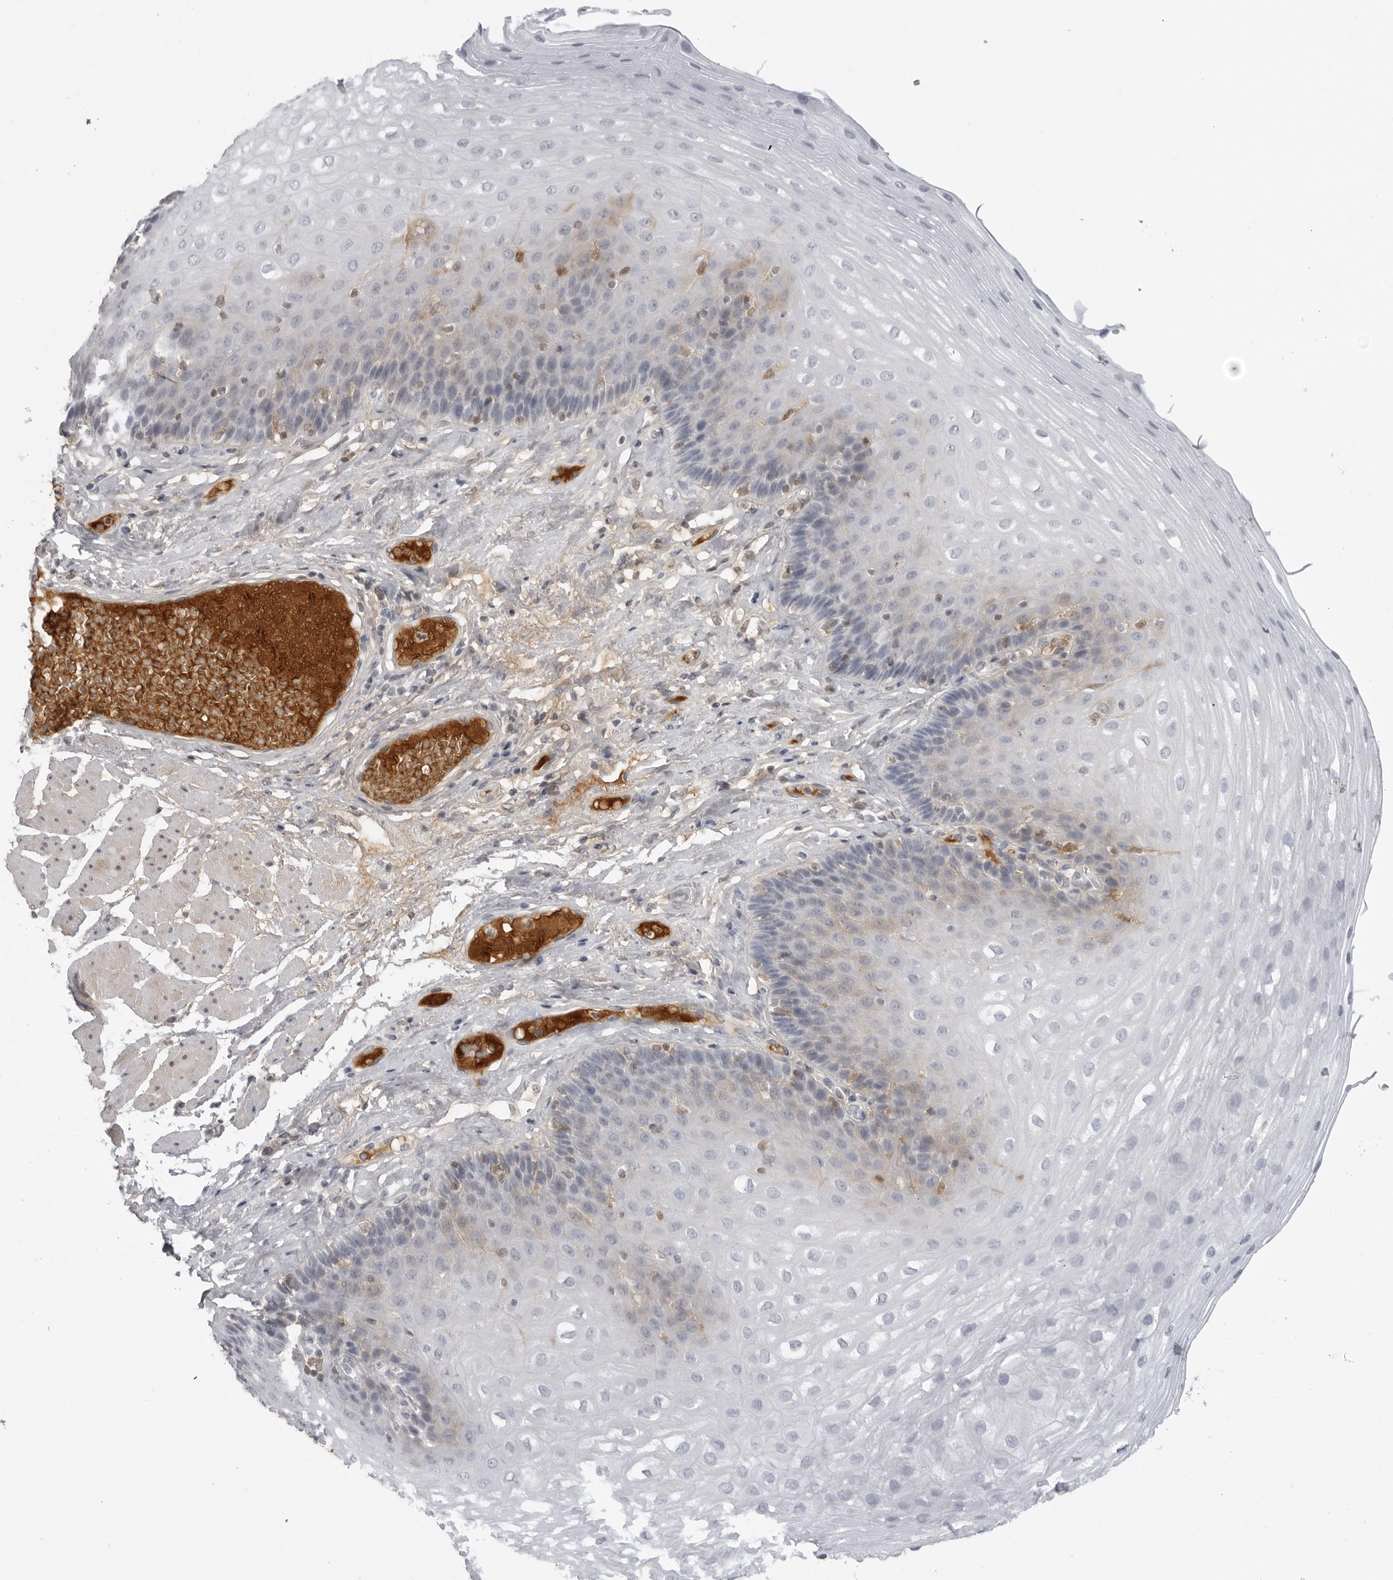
{"staining": {"intensity": "weak", "quantity": "<25%", "location": "cytoplasmic/membranous"}, "tissue": "esophagus", "cell_type": "Squamous epithelial cells", "image_type": "normal", "snomed": [{"axis": "morphology", "description": "Normal tissue, NOS"}, {"axis": "topography", "description": "Esophagus"}], "caption": "IHC micrograph of unremarkable esophagus: esophagus stained with DAB reveals no significant protein staining in squamous epithelial cells. Brightfield microscopy of IHC stained with DAB (brown) and hematoxylin (blue), captured at high magnification.", "gene": "SERPINF2", "patient": {"sex": "female", "age": 66}}